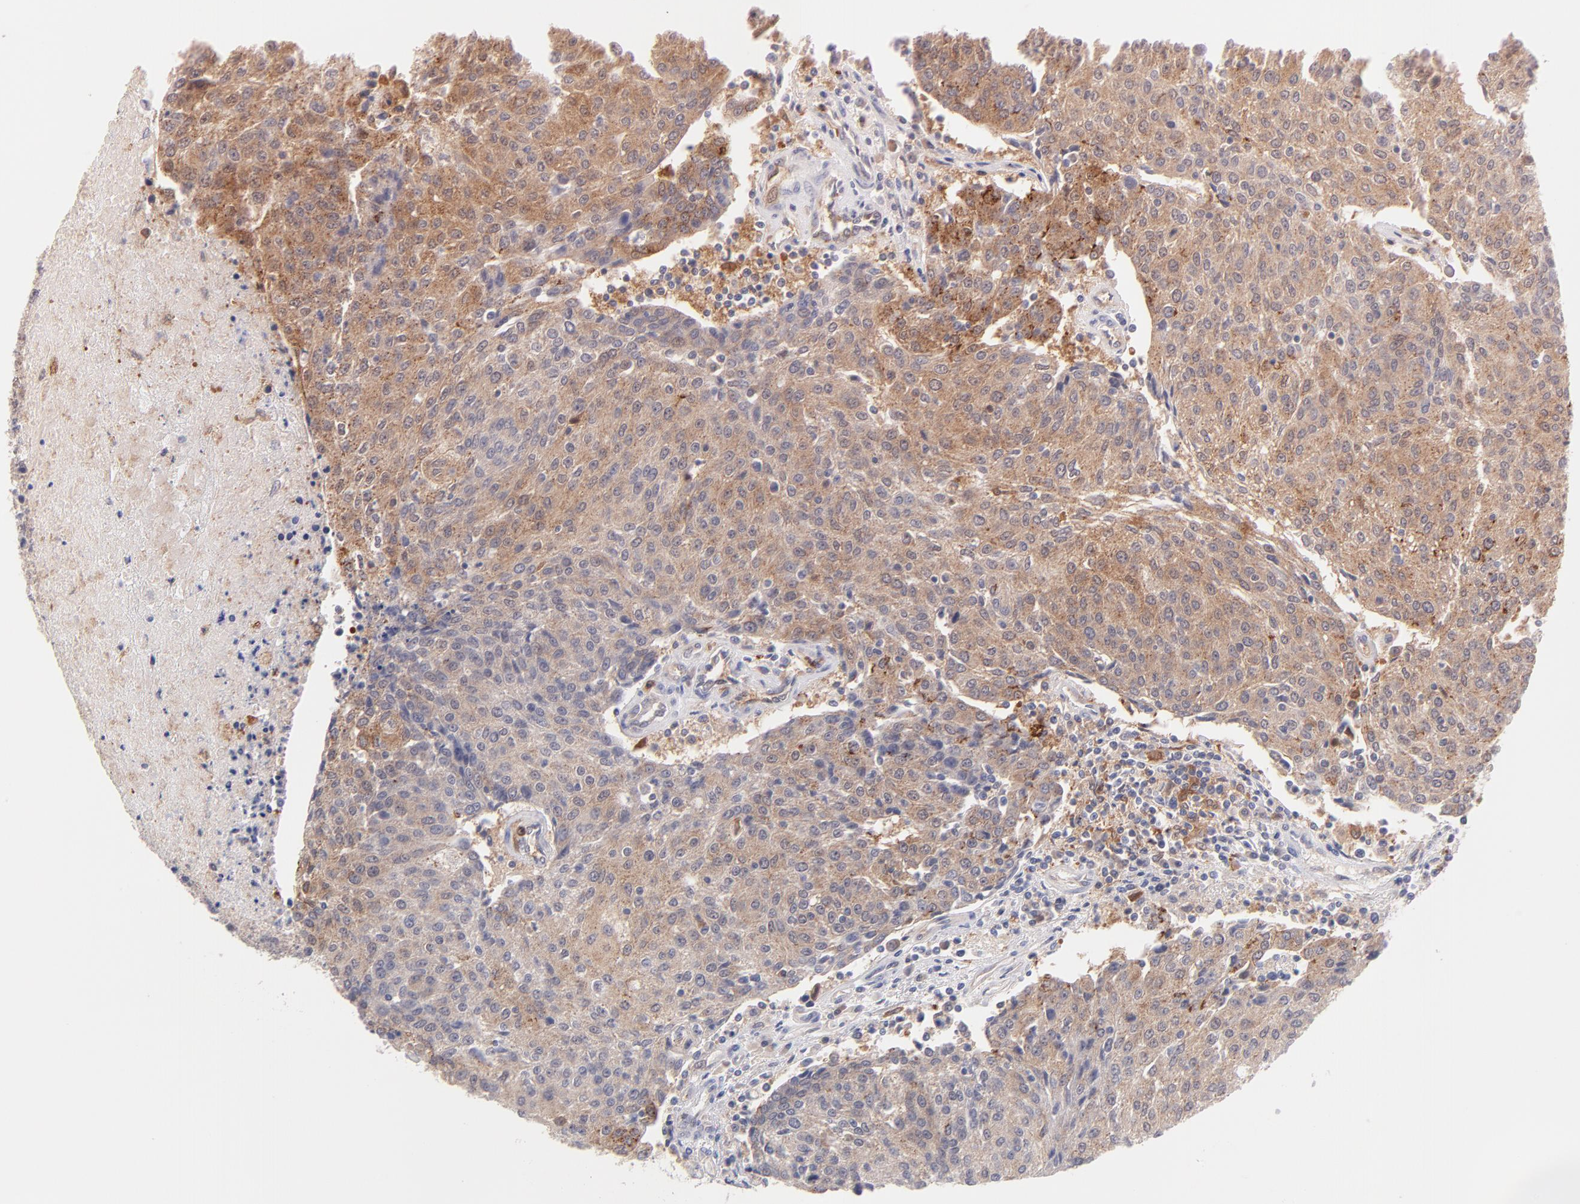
{"staining": {"intensity": "weak", "quantity": ">75%", "location": "cytoplasmic/membranous"}, "tissue": "urothelial cancer", "cell_type": "Tumor cells", "image_type": "cancer", "snomed": [{"axis": "morphology", "description": "Urothelial carcinoma, High grade"}, {"axis": "topography", "description": "Urinary bladder"}], "caption": "Tumor cells exhibit low levels of weak cytoplasmic/membranous positivity in about >75% of cells in urothelial cancer.", "gene": "BID", "patient": {"sex": "female", "age": 85}}